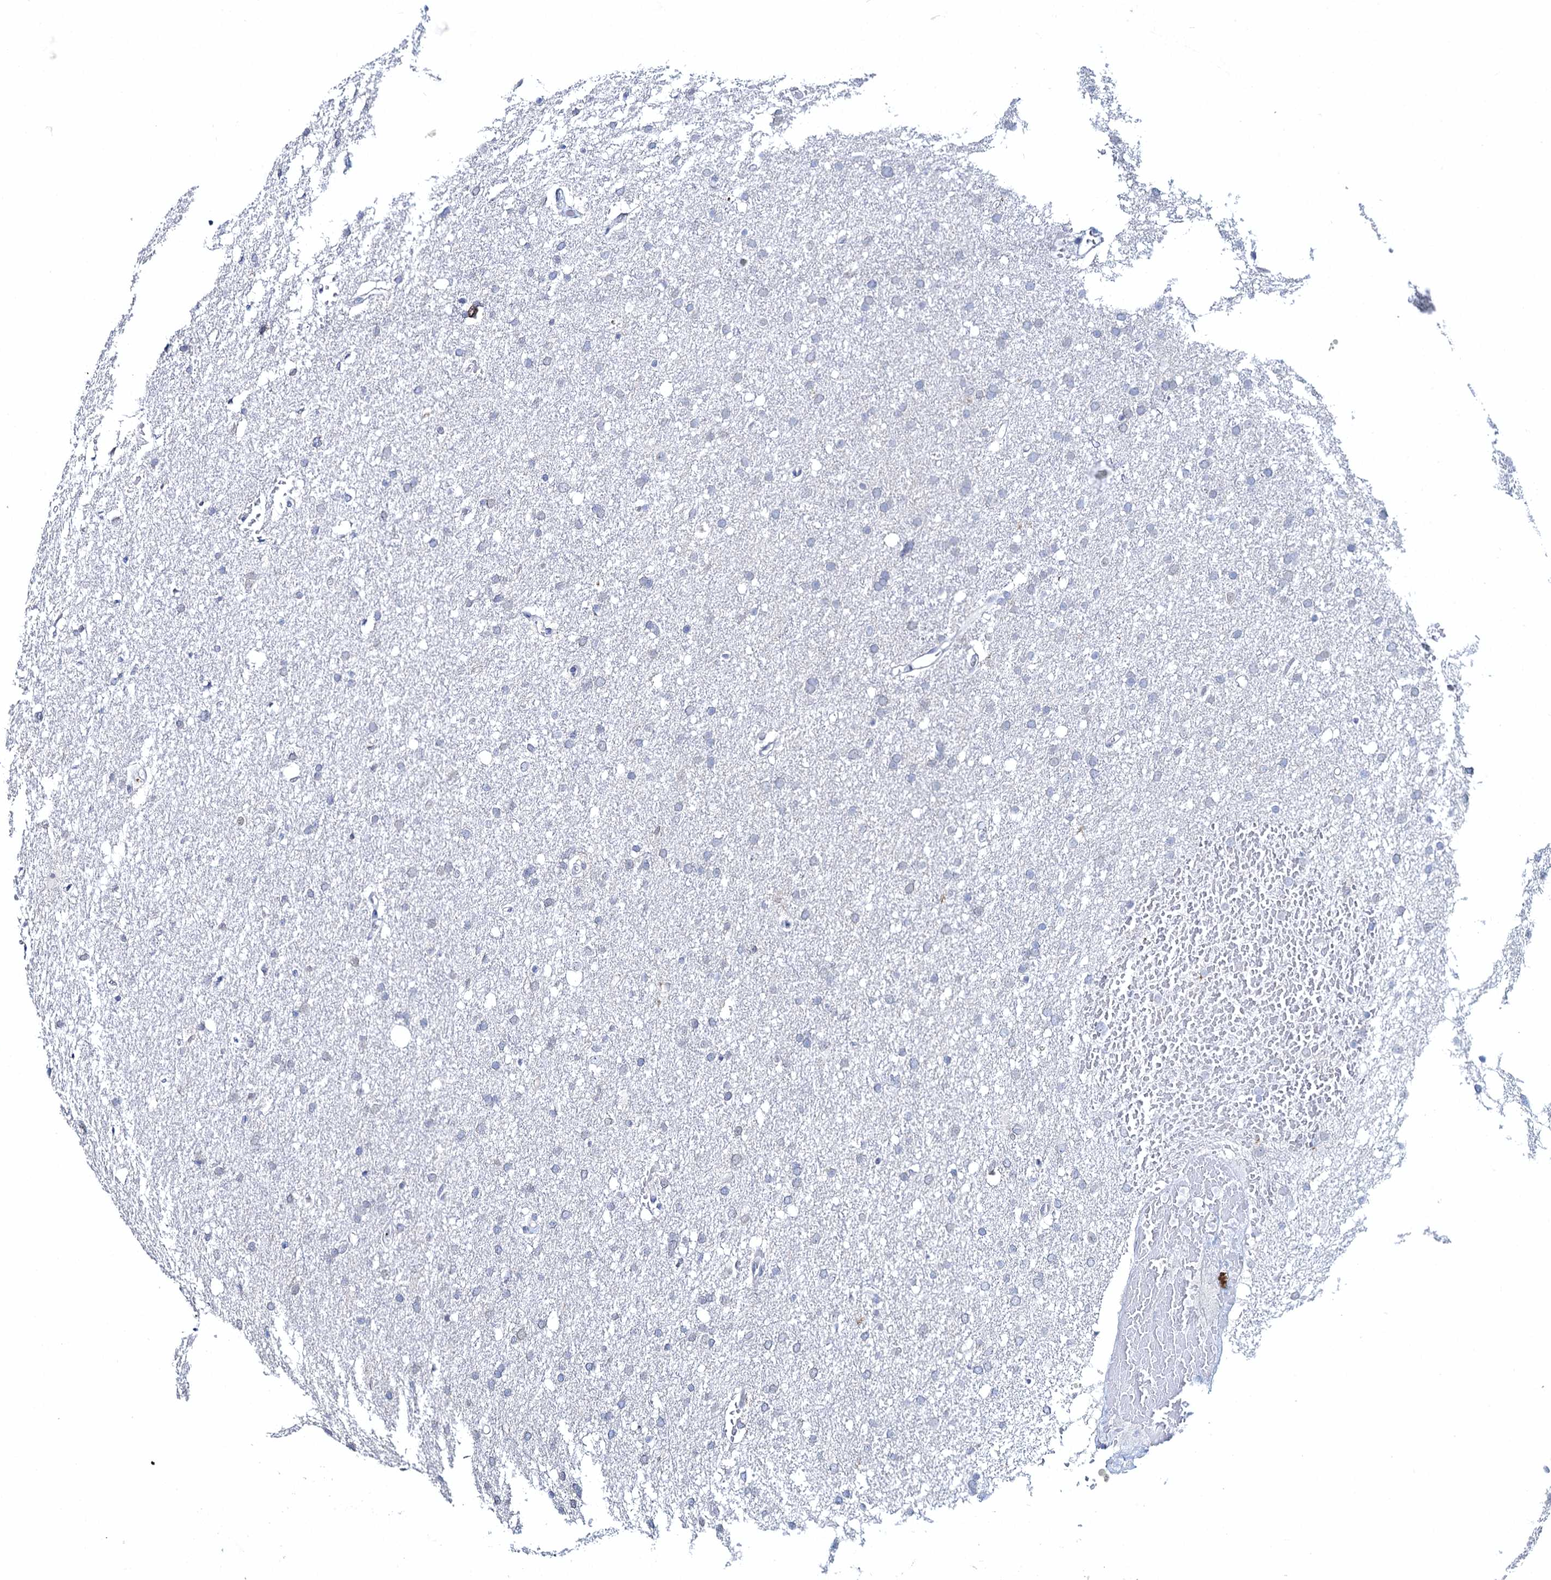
{"staining": {"intensity": "negative", "quantity": "none", "location": "none"}, "tissue": "glioma", "cell_type": "Tumor cells", "image_type": "cancer", "snomed": [{"axis": "morphology", "description": "Glioma, malignant, High grade"}, {"axis": "topography", "description": "Cerebral cortex"}], "caption": "DAB immunohistochemical staining of human glioma shows no significant positivity in tumor cells.", "gene": "TOX3", "patient": {"sex": "female", "age": 36}}